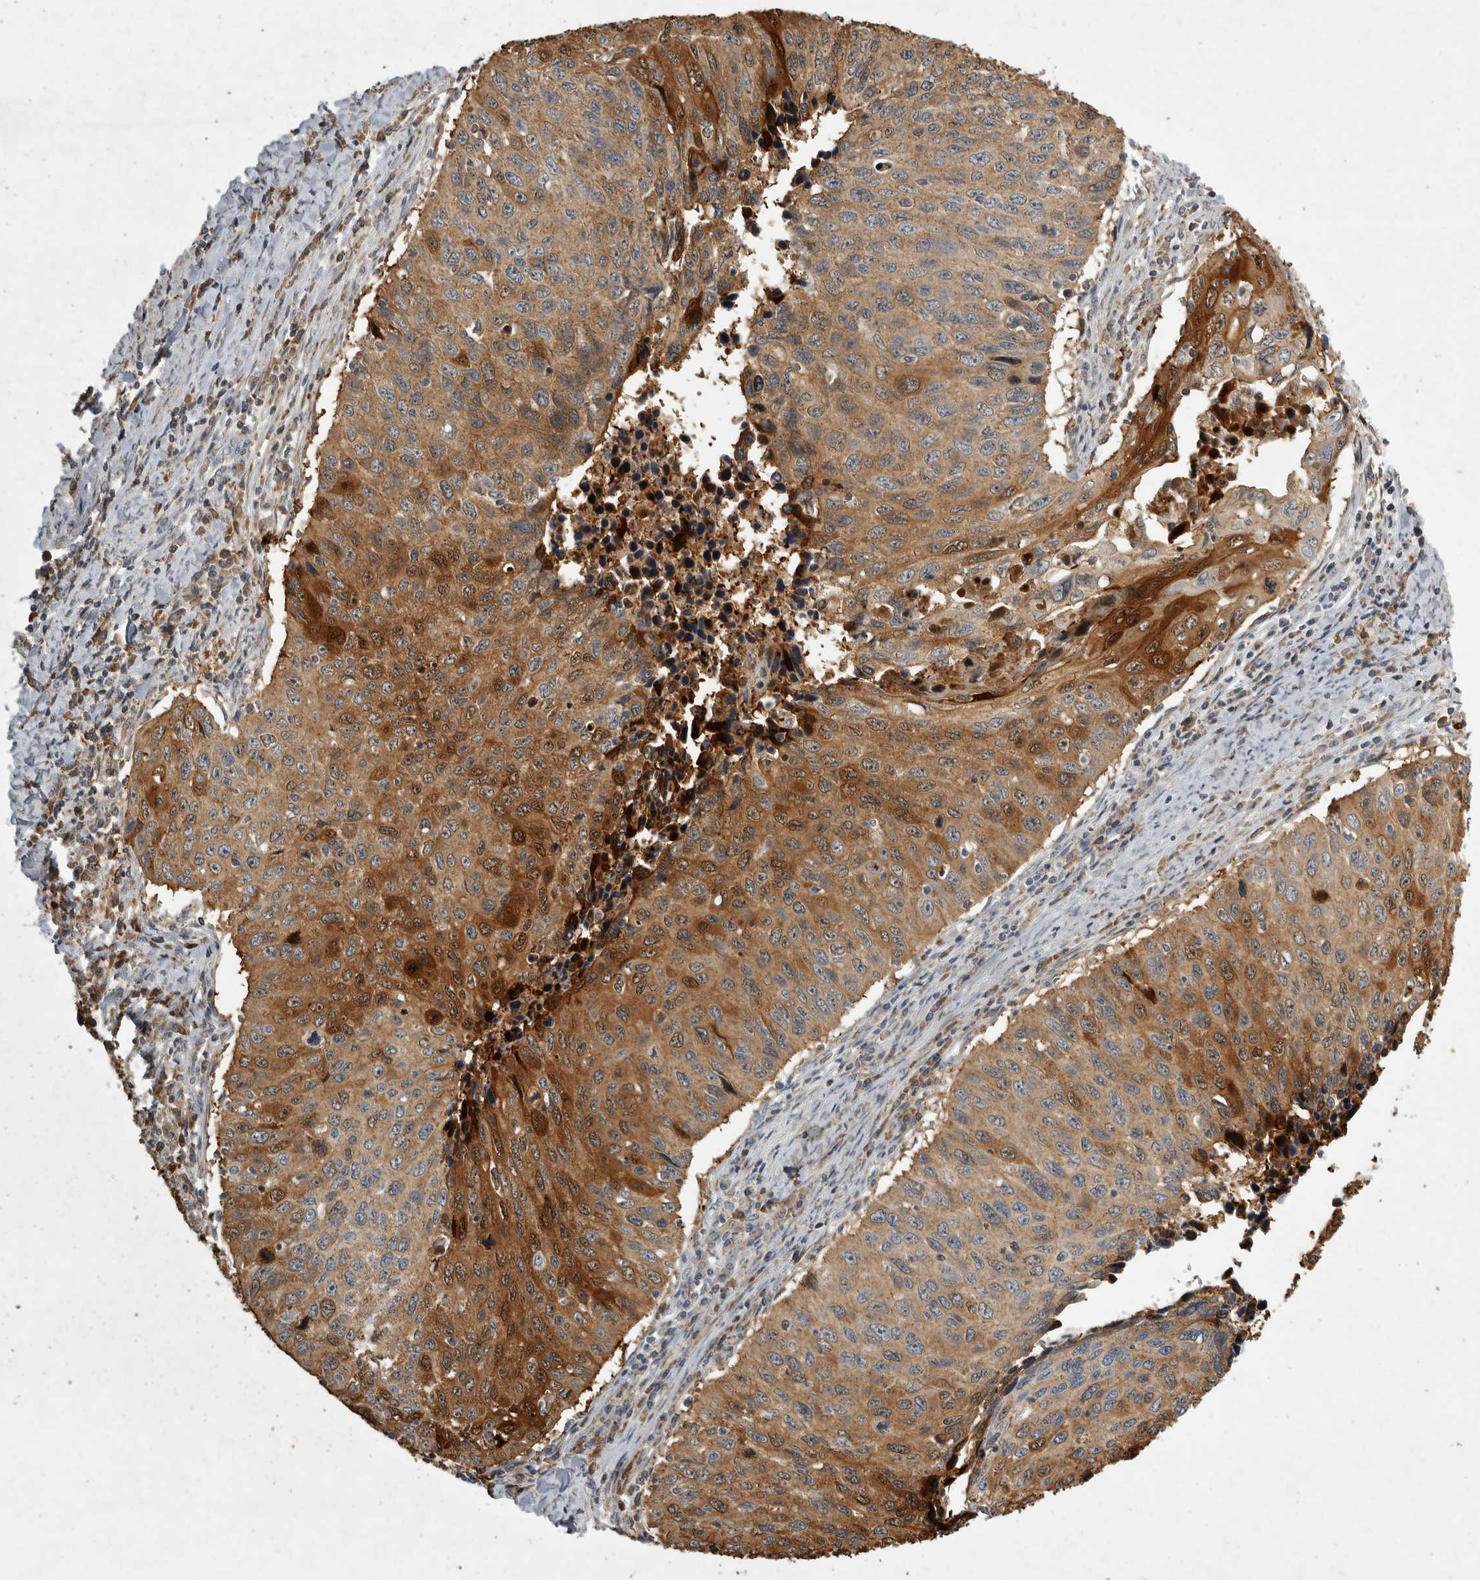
{"staining": {"intensity": "moderate", "quantity": ">75%", "location": "cytoplasmic/membranous"}, "tissue": "cervical cancer", "cell_type": "Tumor cells", "image_type": "cancer", "snomed": [{"axis": "morphology", "description": "Squamous cell carcinoma, NOS"}, {"axis": "topography", "description": "Cervix"}], "caption": "Immunohistochemical staining of human cervical cancer (squamous cell carcinoma) exhibits moderate cytoplasmic/membranous protein expression in about >75% of tumor cells. Ihc stains the protein in brown and the nuclei are stained blue.", "gene": "MPDZ", "patient": {"sex": "female", "age": 53}}